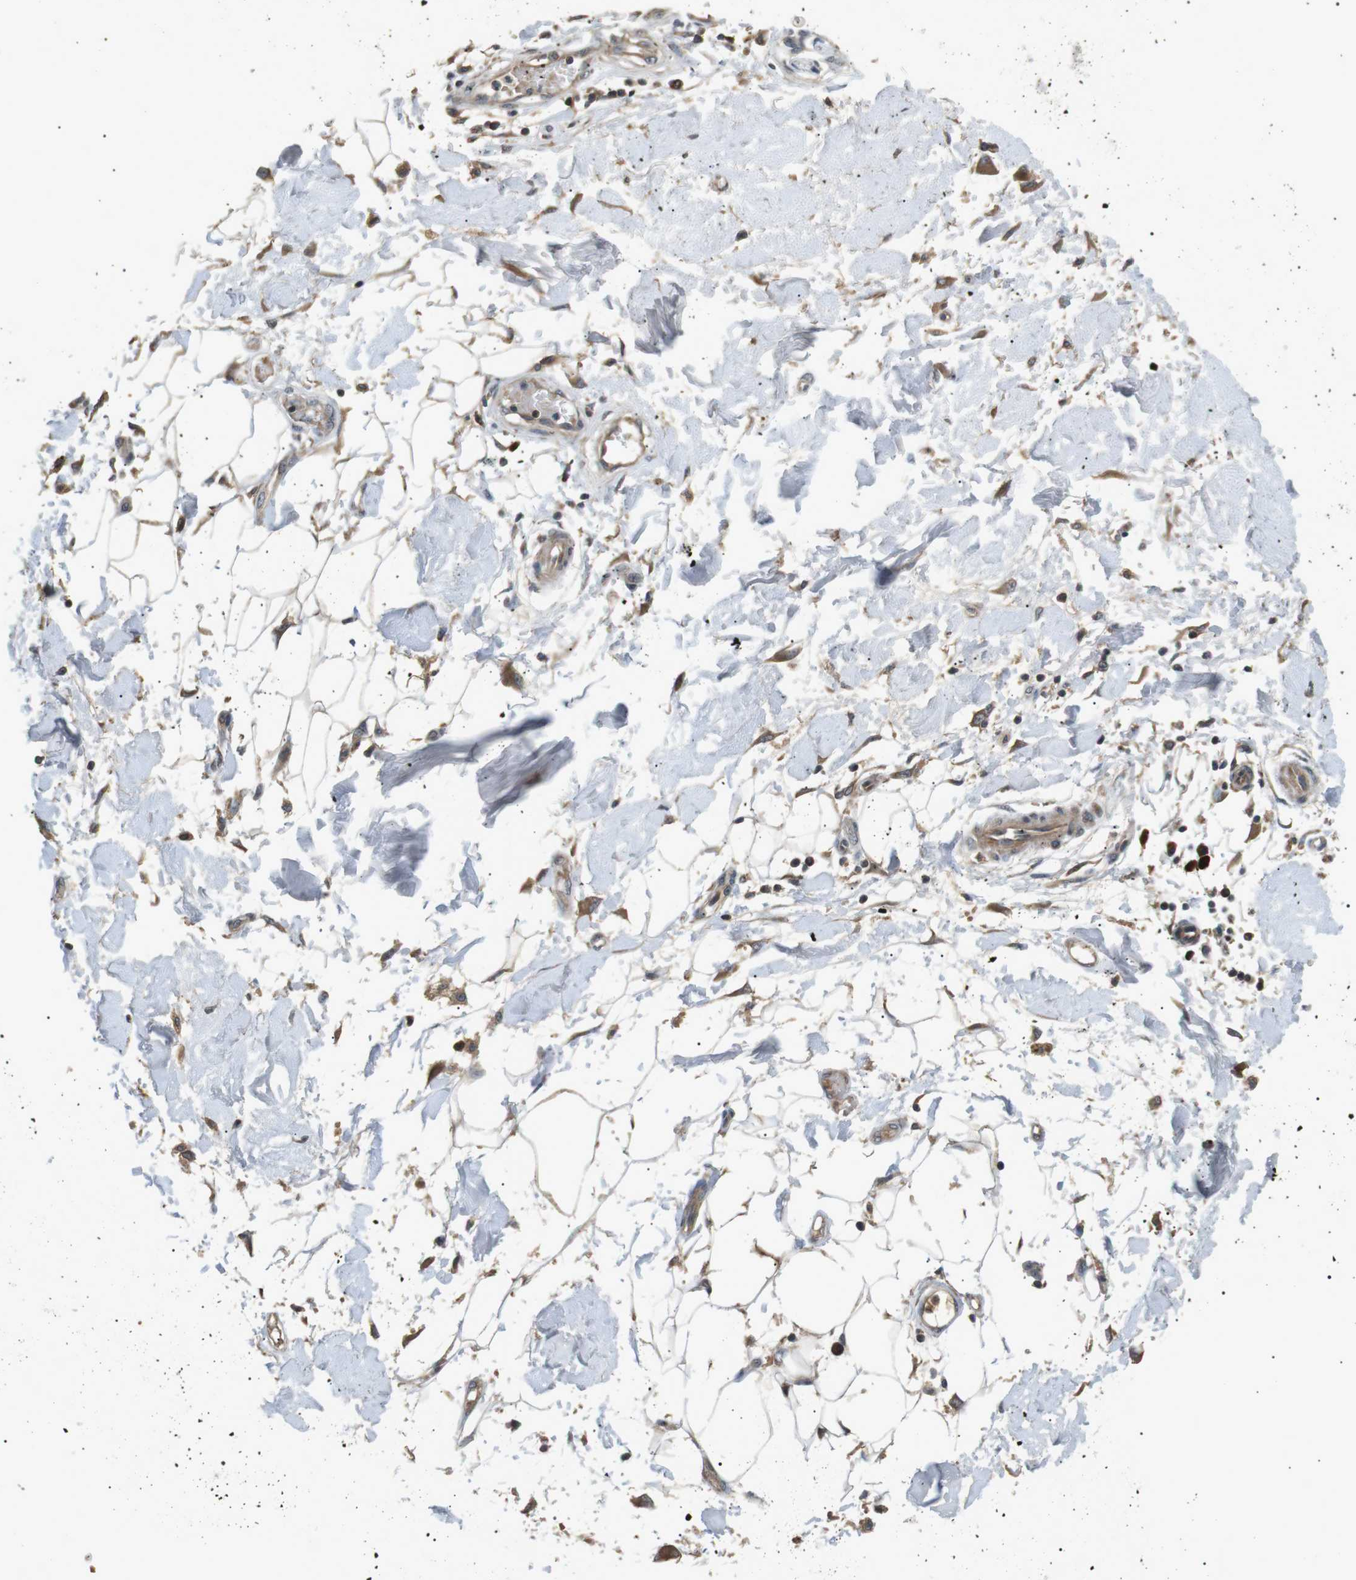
{"staining": {"intensity": "negative", "quantity": "none", "location": "none"}, "tissue": "adipose tissue", "cell_type": "Adipocytes", "image_type": "normal", "snomed": [{"axis": "morphology", "description": "Normal tissue, NOS"}, {"axis": "morphology", "description": "Squamous cell carcinoma, NOS"}, {"axis": "topography", "description": "Skin"}, {"axis": "topography", "description": "Peripheral nerve tissue"}], "caption": "DAB (3,3'-diaminobenzidine) immunohistochemical staining of benign human adipose tissue demonstrates no significant positivity in adipocytes.", "gene": "HSPA13", "patient": {"sex": "male", "age": 83}}